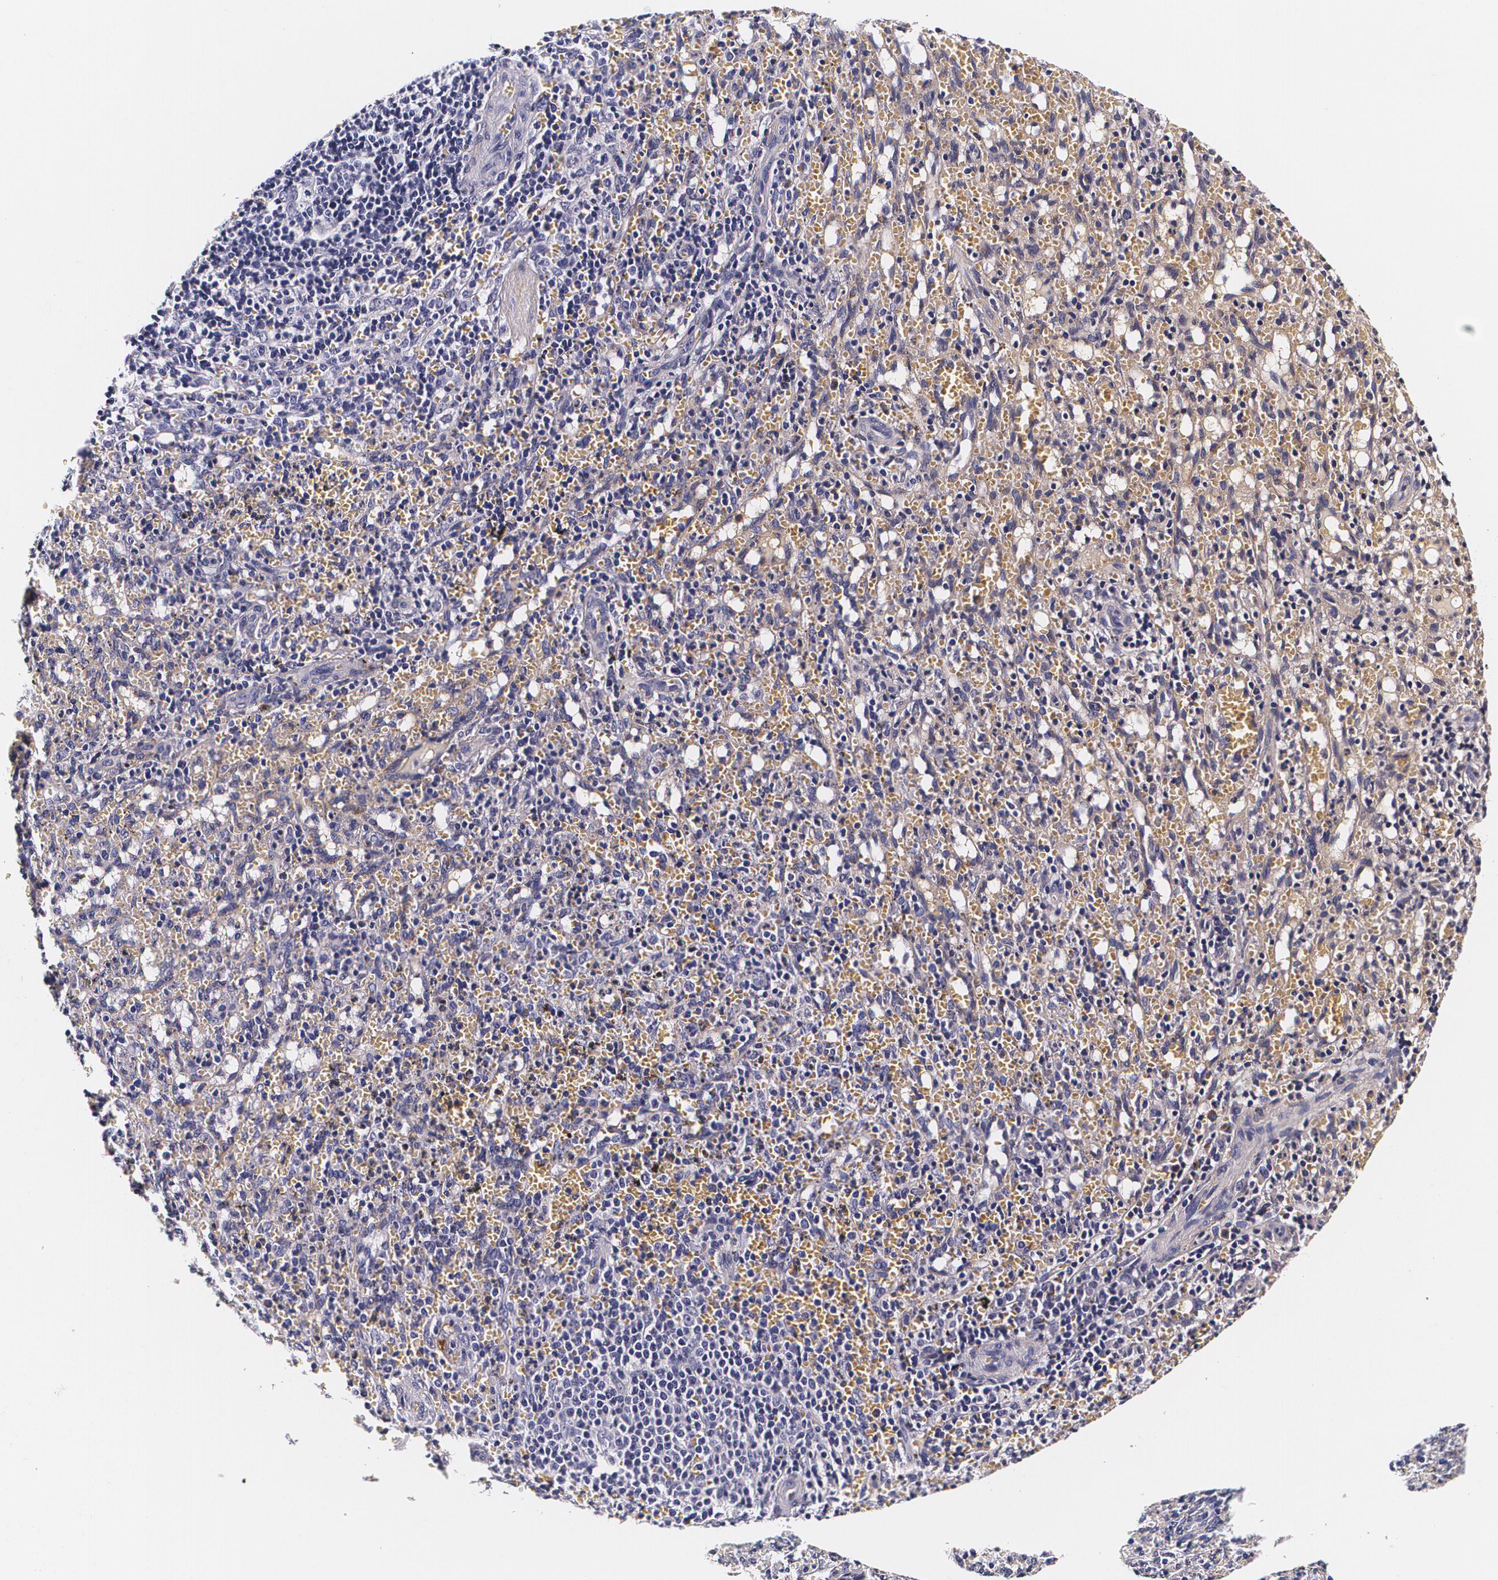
{"staining": {"intensity": "negative", "quantity": "none", "location": "none"}, "tissue": "spleen", "cell_type": "Cells in red pulp", "image_type": "normal", "snomed": [{"axis": "morphology", "description": "Normal tissue, NOS"}, {"axis": "topography", "description": "Spleen"}], "caption": "An immunohistochemistry (IHC) micrograph of unremarkable spleen is shown. There is no staining in cells in red pulp of spleen.", "gene": "TTR", "patient": {"sex": "female", "age": 10}}